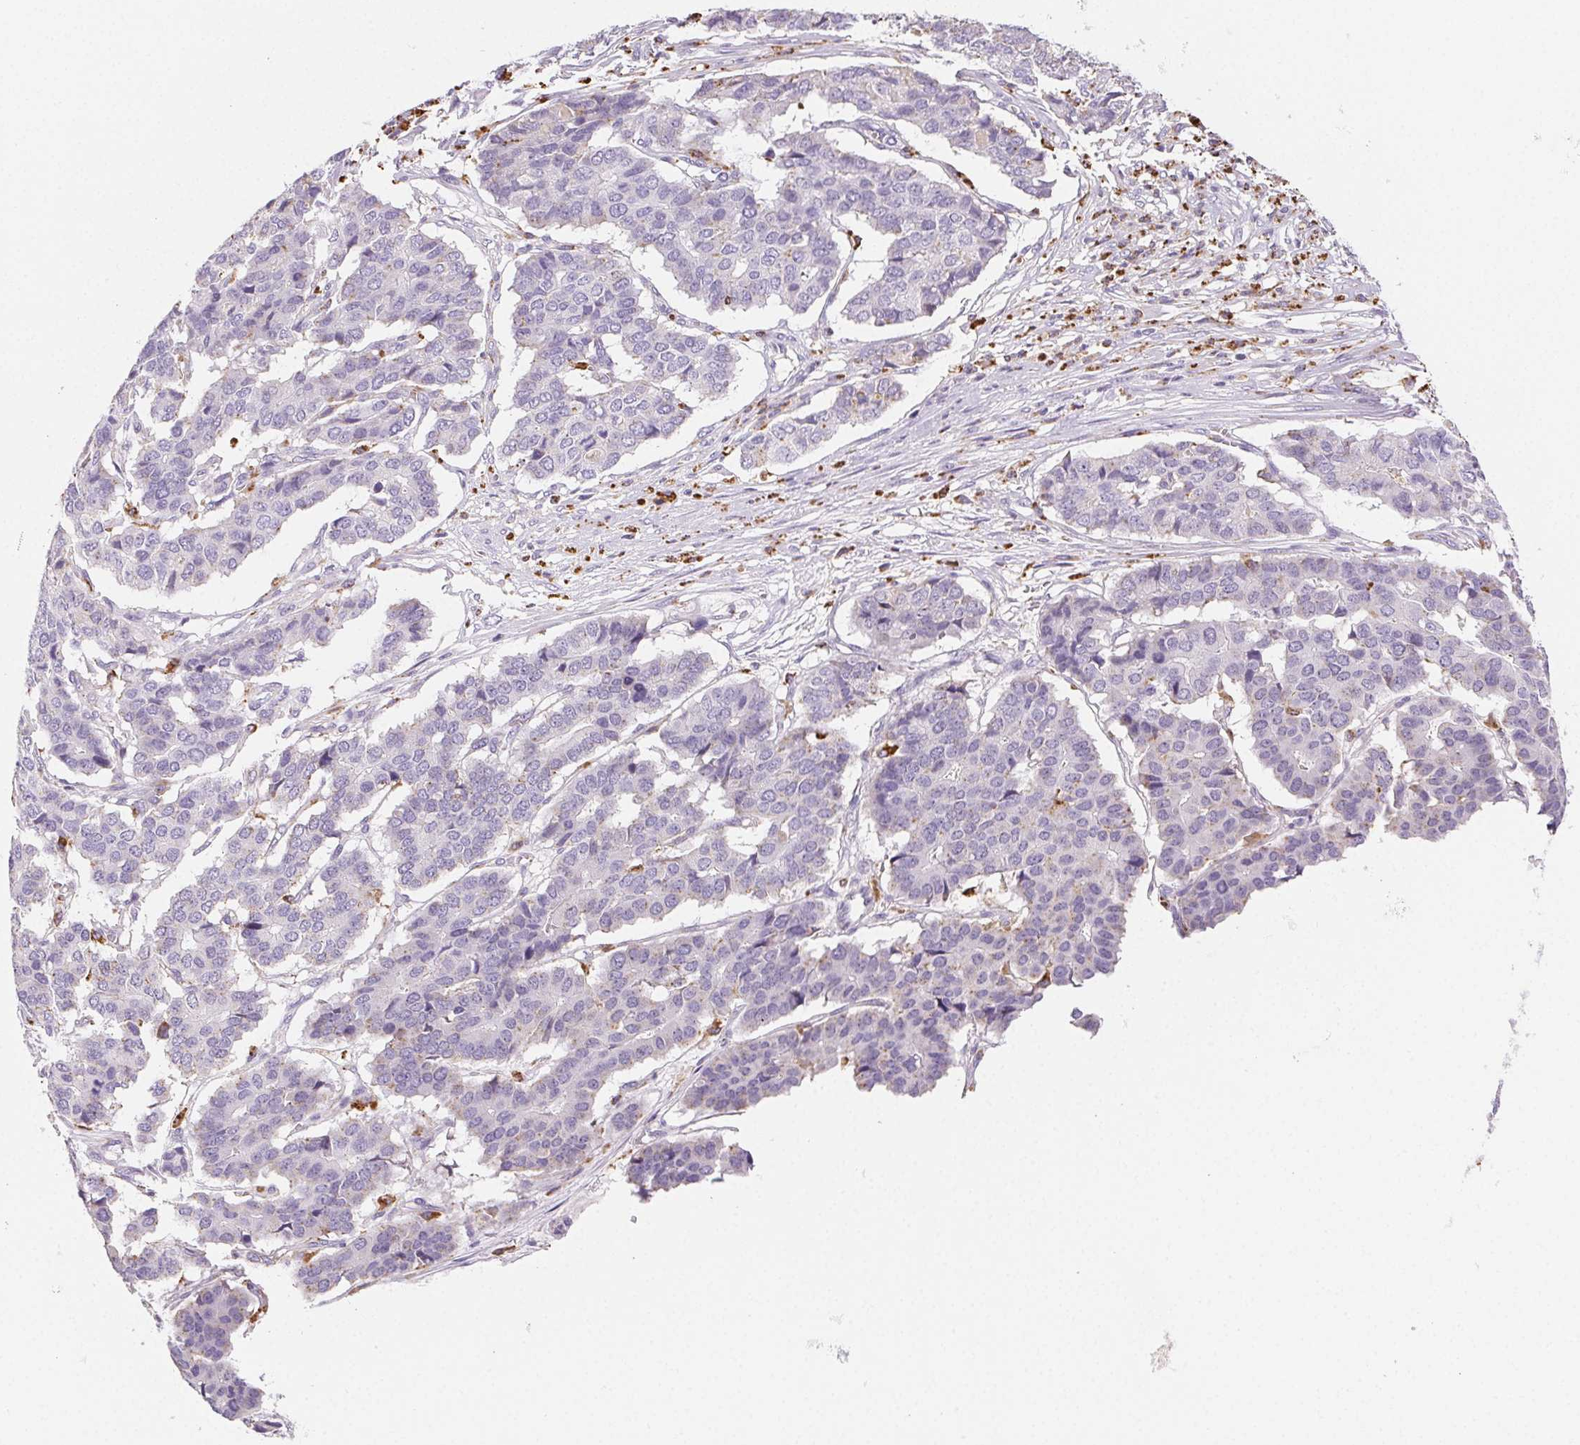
{"staining": {"intensity": "negative", "quantity": "none", "location": "none"}, "tissue": "pancreatic cancer", "cell_type": "Tumor cells", "image_type": "cancer", "snomed": [{"axis": "morphology", "description": "Adenocarcinoma, NOS"}, {"axis": "topography", "description": "Pancreas"}], "caption": "High magnification brightfield microscopy of pancreatic adenocarcinoma stained with DAB (3,3'-diaminobenzidine) (brown) and counterstained with hematoxylin (blue): tumor cells show no significant positivity. (DAB (3,3'-diaminobenzidine) IHC with hematoxylin counter stain).", "gene": "LIPA", "patient": {"sex": "male", "age": 50}}